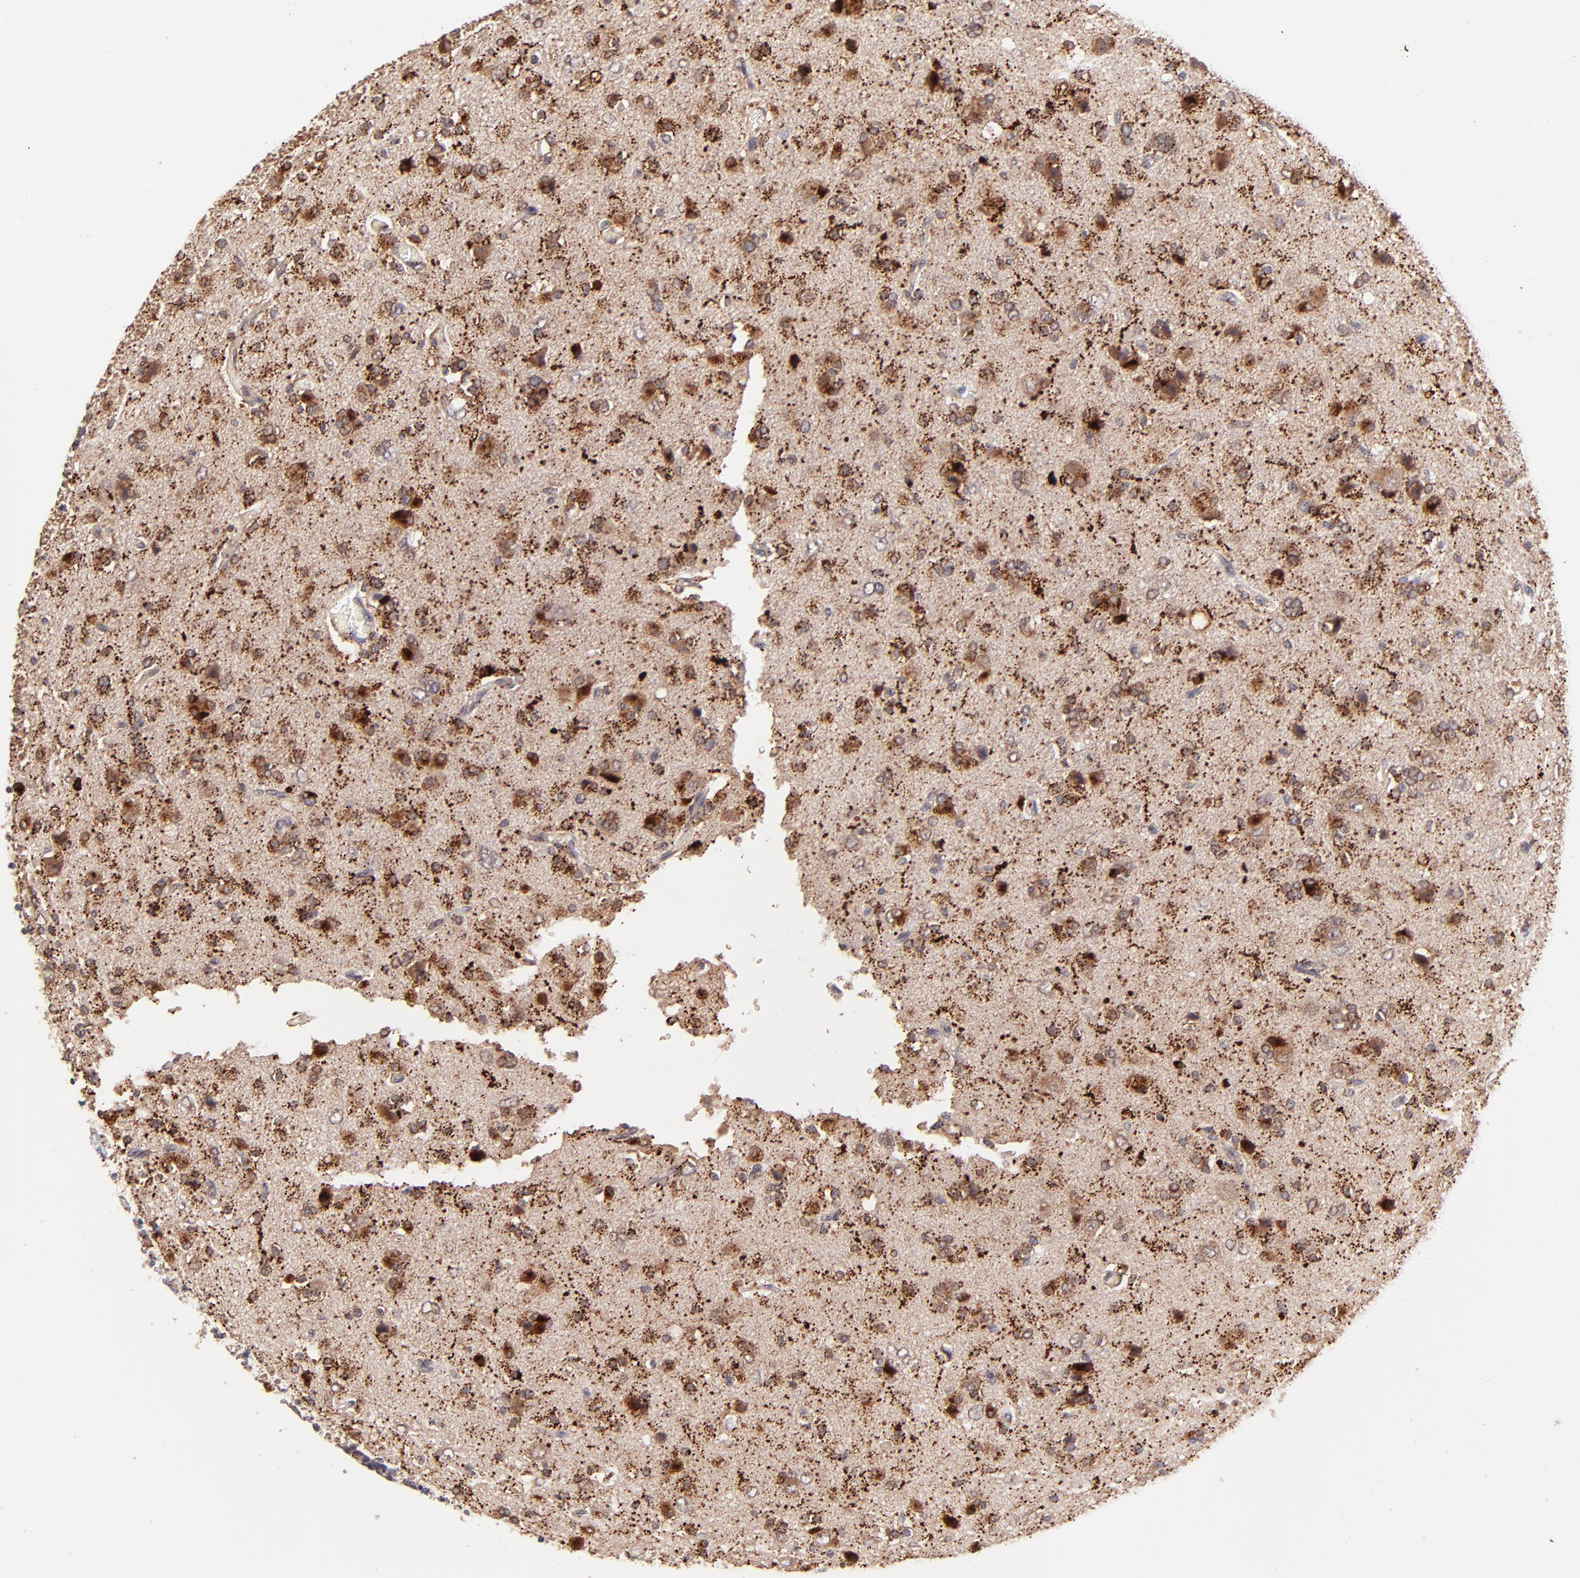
{"staining": {"intensity": "strong", "quantity": ">75%", "location": "cytoplasmic/membranous"}, "tissue": "glioma", "cell_type": "Tumor cells", "image_type": "cancer", "snomed": [{"axis": "morphology", "description": "Glioma, malignant, High grade"}, {"axis": "topography", "description": "Brain"}], "caption": "A high amount of strong cytoplasmic/membranous staining is present in approximately >75% of tumor cells in glioma tissue.", "gene": "SPARC", "patient": {"sex": "male", "age": 47}}